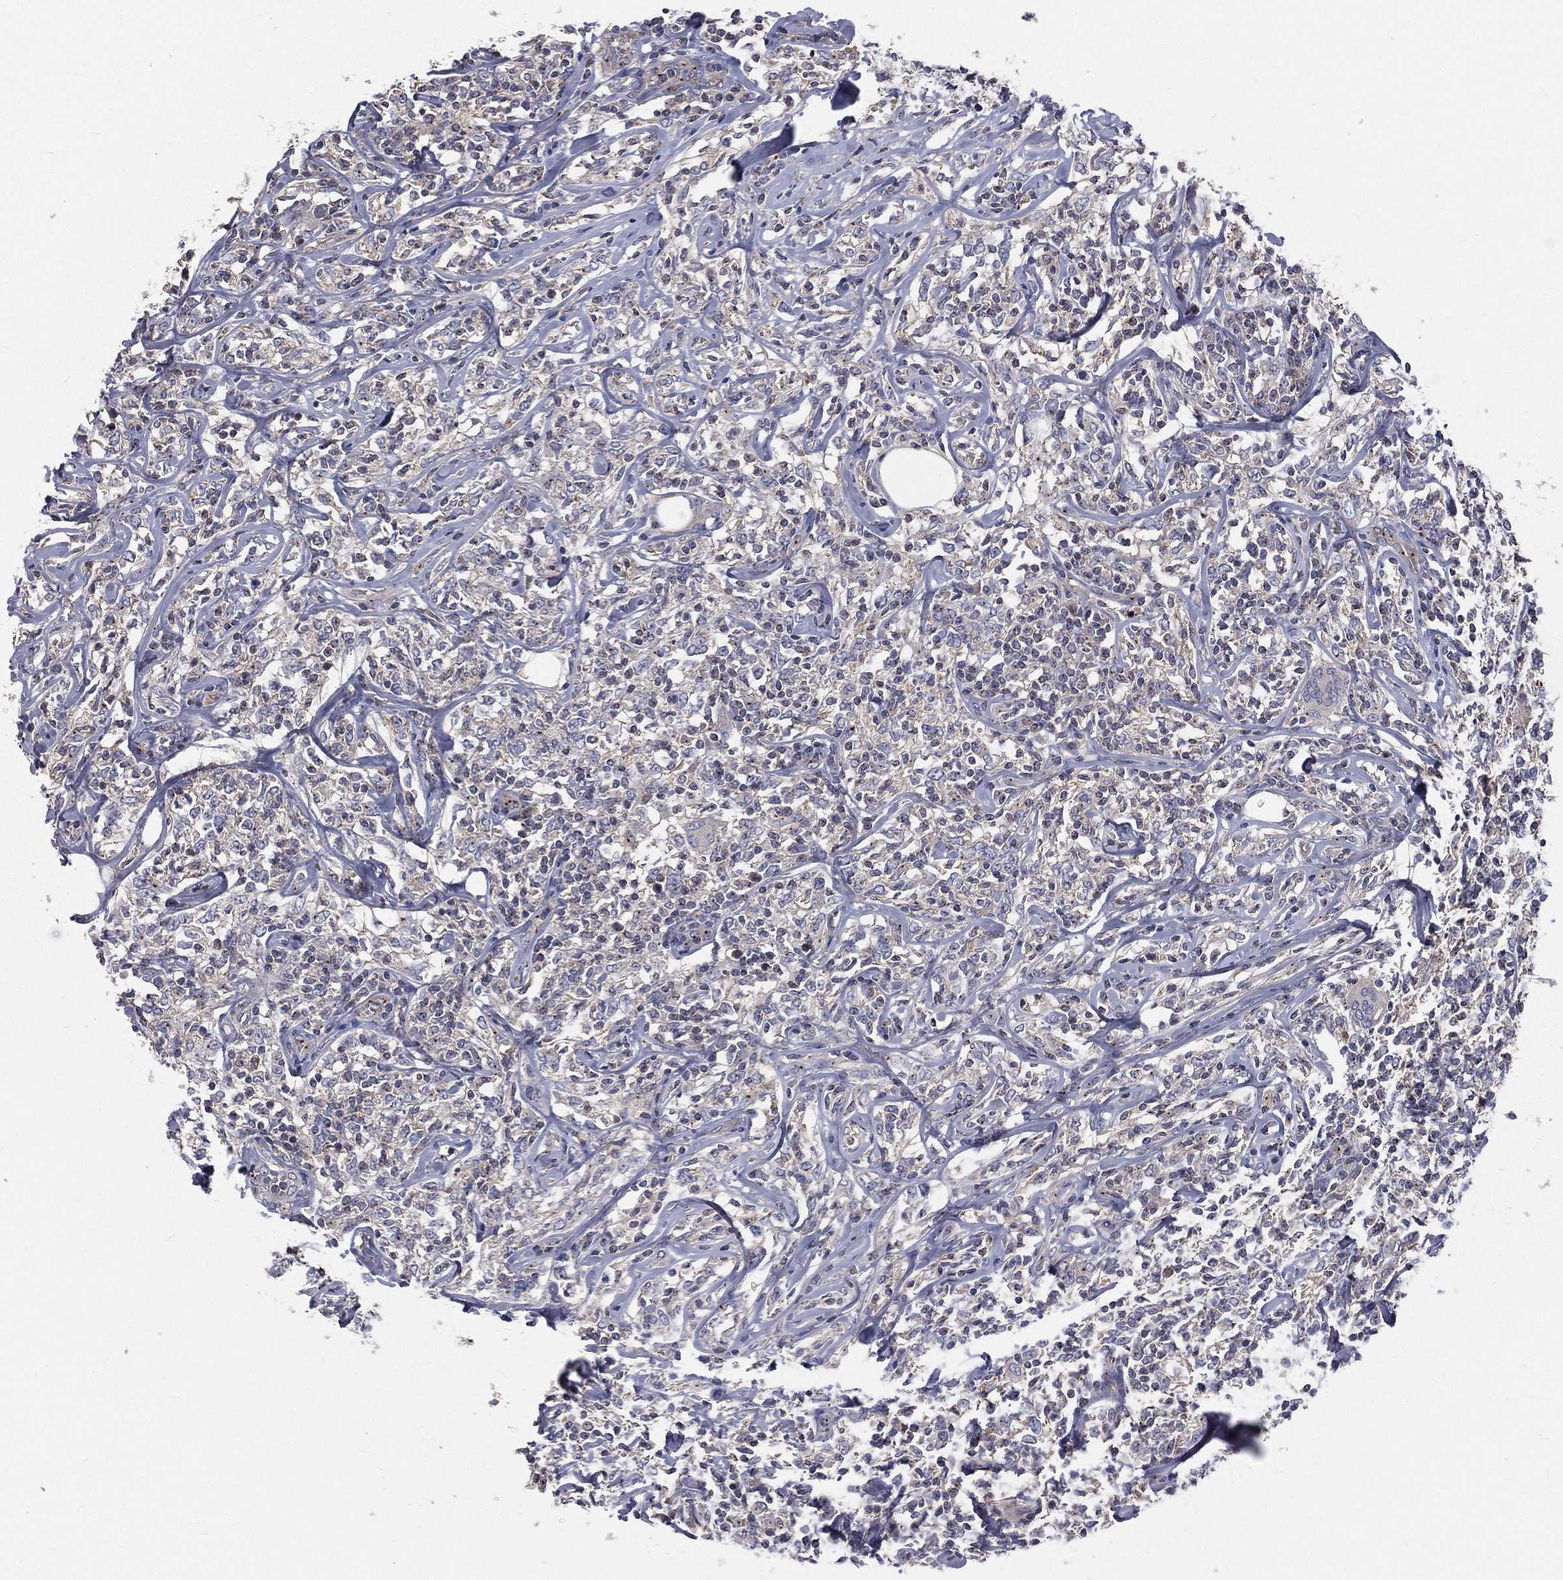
{"staining": {"intensity": "negative", "quantity": "none", "location": "none"}, "tissue": "lymphoma", "cell_type": "Tumor cells", "image_type": "cancer", "snomed": [{"axis": "morphology", "description": "Malignant lymphoma, non-Hodgkin's type, High grade"}, {"axis": "topography", "description": "Lymph node"}], "caption": "High-grade malignant lymphoma, non-Hodgkin's type was stained to show a protein in brown. There is no significant staining in tumor cells.", "gene": "CROCC", "patient": {"sex": "female", "age": 84}}